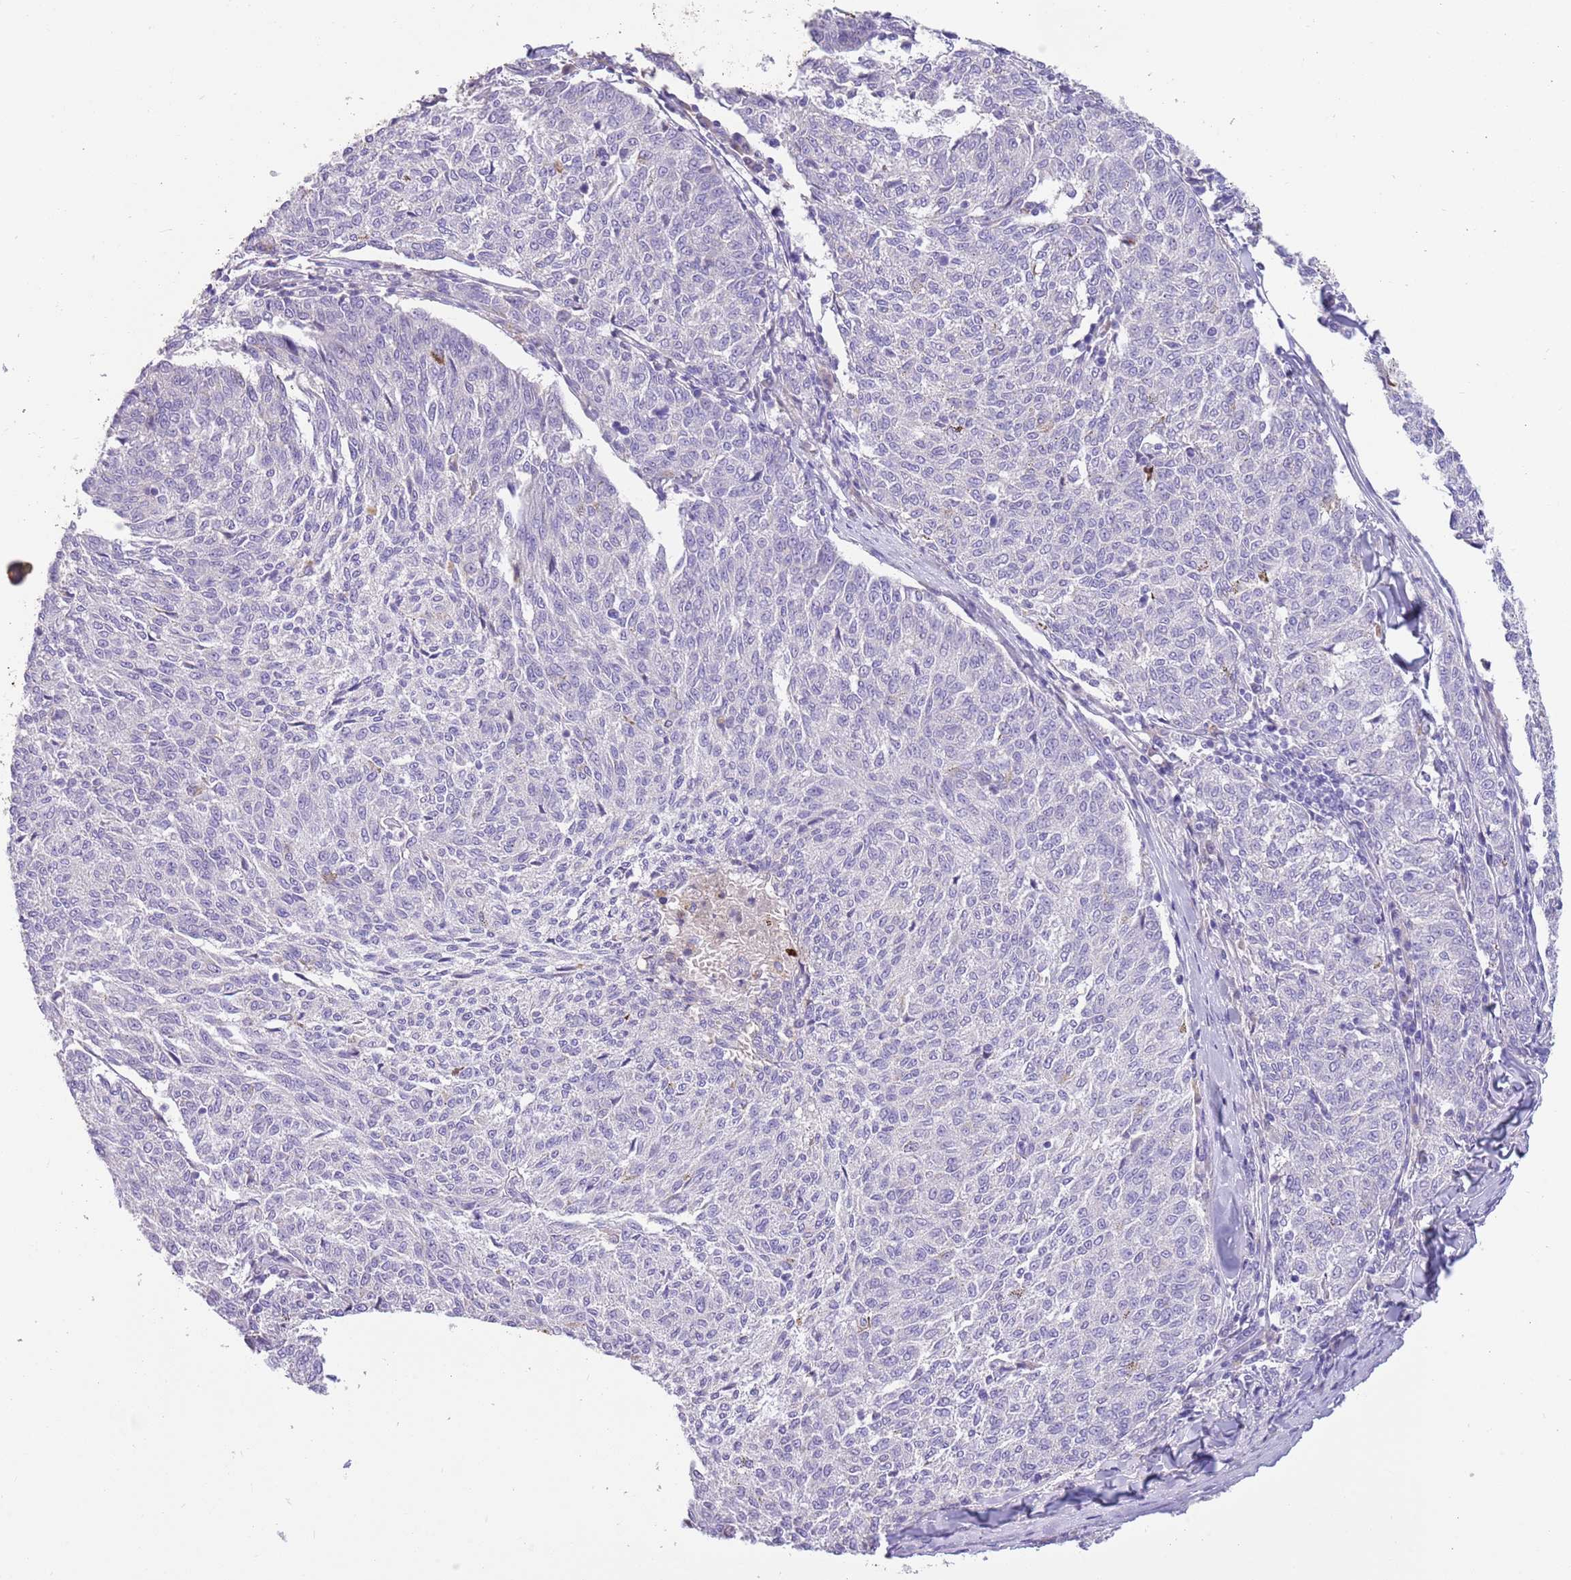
{"staining": {"intensity": "negative", "quantity": "none", "location": "none"}, "tissue": "melanoma", "cell_type": "Tumor cells", "image_type": "cancer", "snomed": [{"axis": "morphology", "description": "Malignant melanoma, NOS"}, {"axis": "topography", "description": "Skin"}], "caption": "Tumor cells are negative for protein expression in human malignant melanoma. (Immunohistochemistry (ihc), brightfield microscopy, high magnification).", "gene": "SFTPA1", "patient": {"sex": "female", "age": 72}}